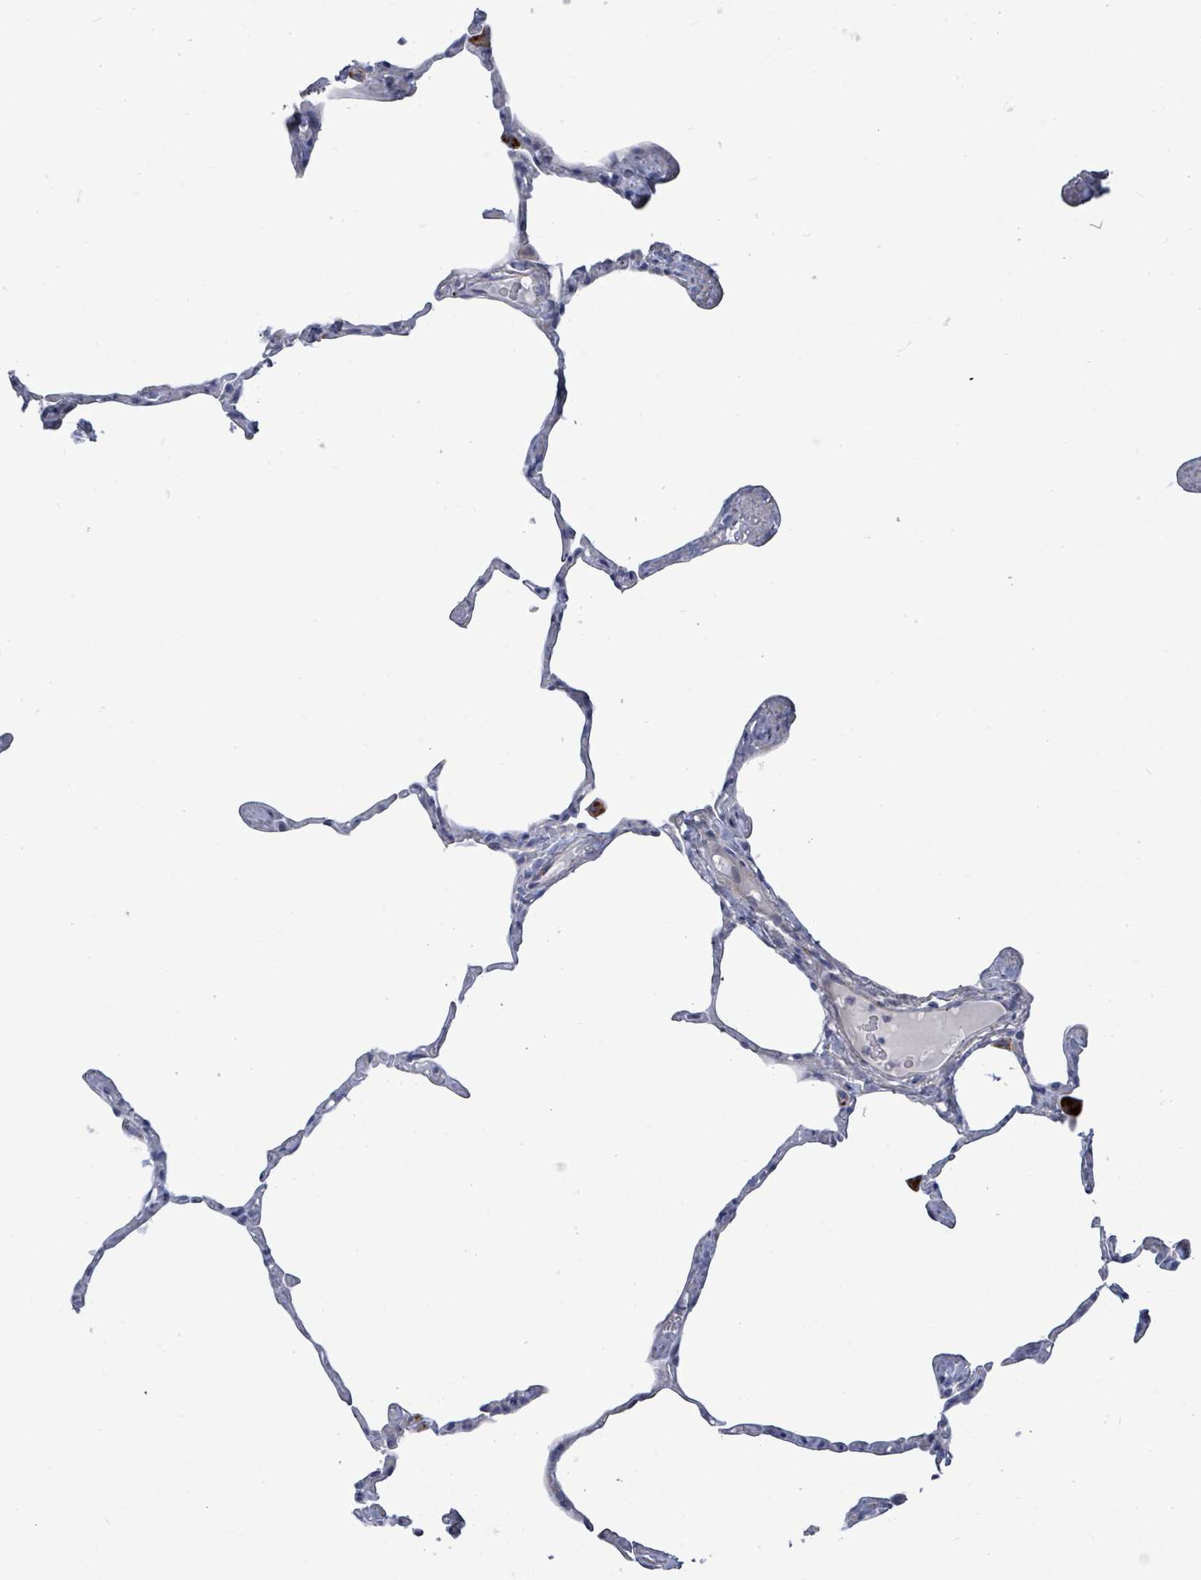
{"staining": {"intensity": "negative", "quantity": "none", "location": "none"}, "tissue": "lung", "cell_type": "Alveolar cells", "image_type": "normal", "snomed": [{"axis": "morphology", "description": "Normal tissue, NOS"}, {"axis": "topography", "description": "Lung"}], "caption": "Immunohistochemical staining of benign lung exhibits no significant positivity in alveolar cells. Brightfield microscopy of immunohistochemistry (IHC) stained with DAB (3,3'-diaminobenzidine) (brown) and hematoxylin (blue), captured at high magnification.", "gene": "CT45A10", "patient": {"sex": "male", "age": 65}}